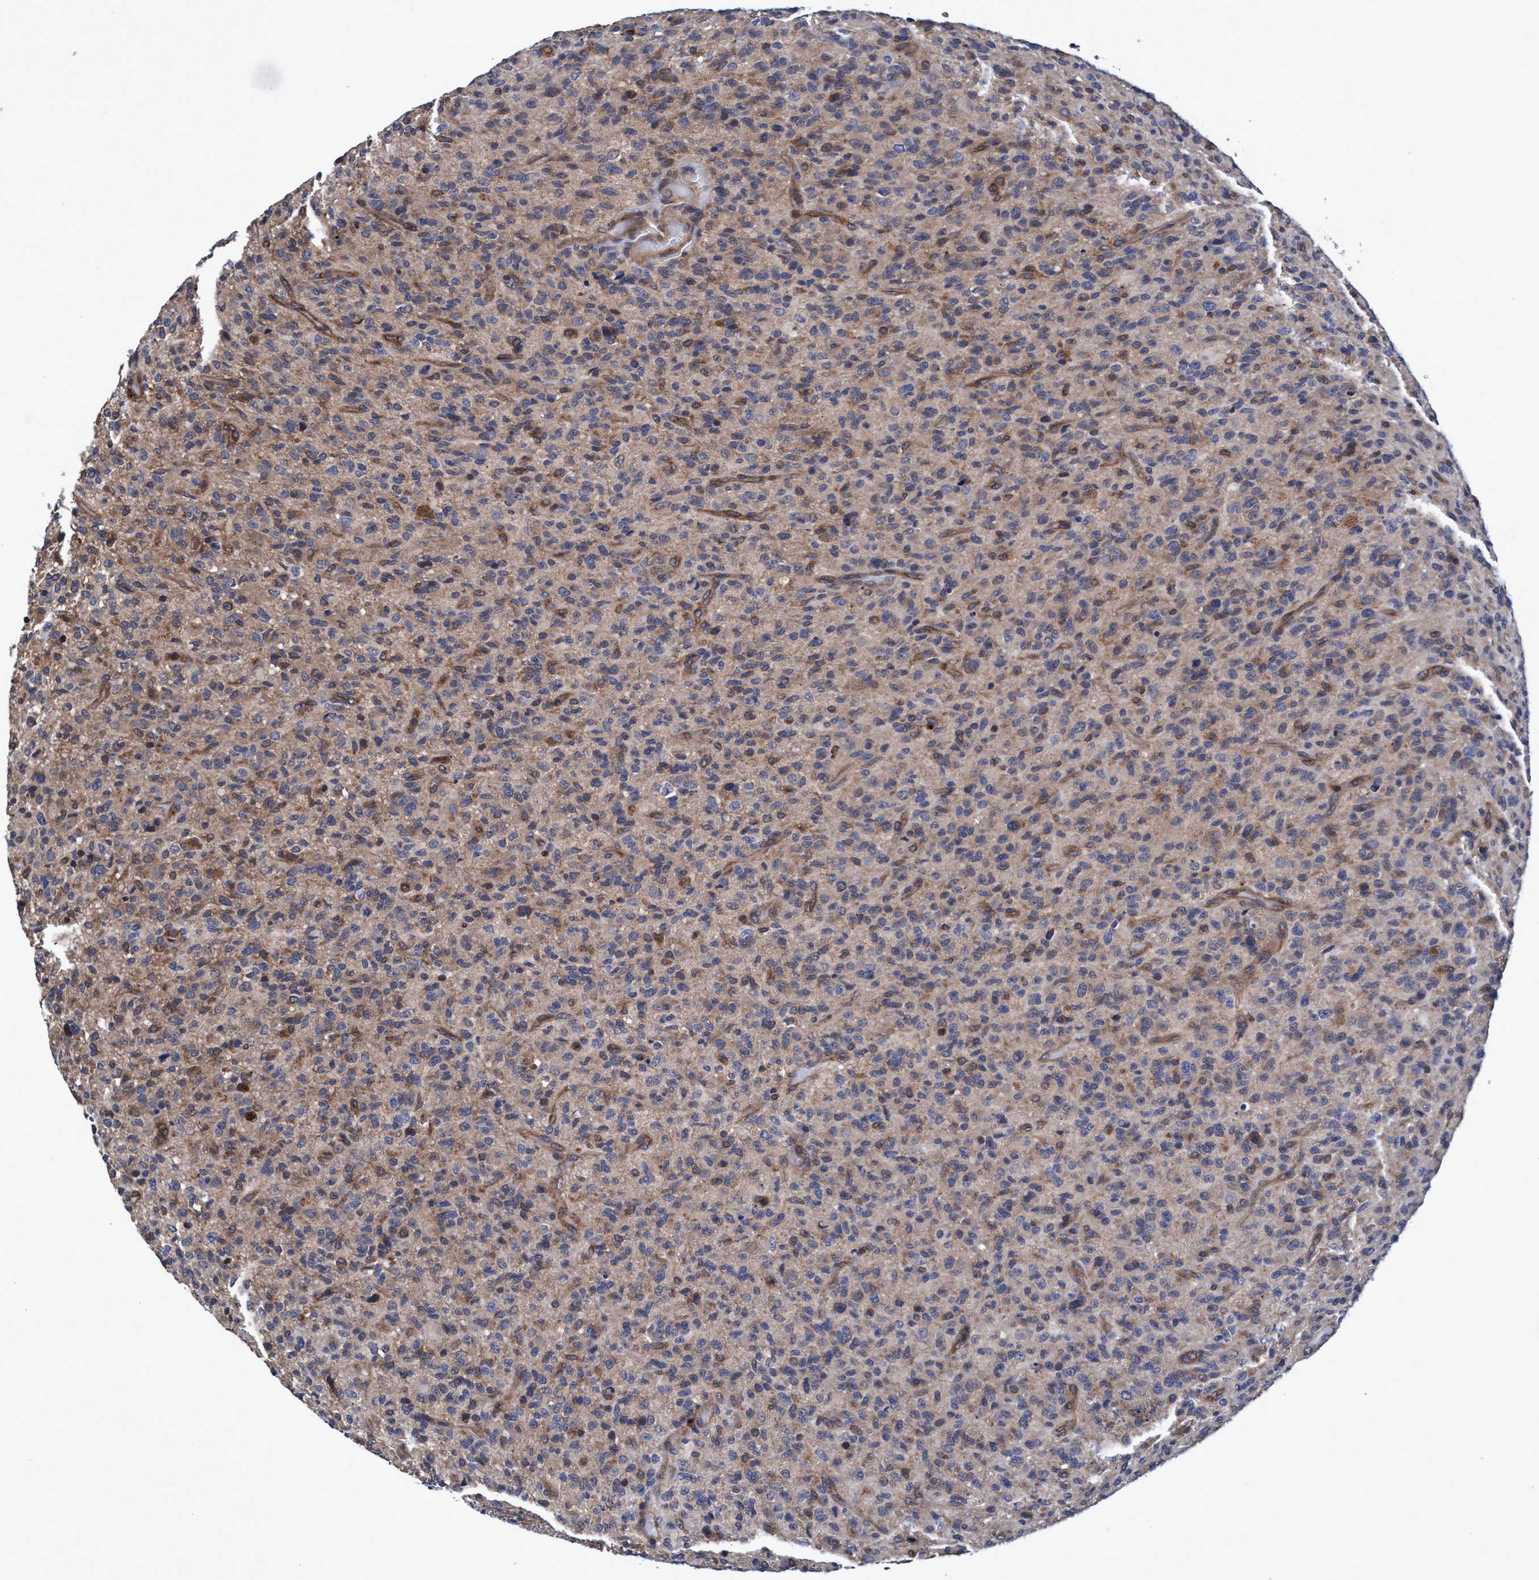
{"staining": {"intensity": "weak", "quantity": ">75%", "location": "cytoplasmic/membranous"}, "tissue": "glioma", "cell_type": "Tumor cells", "image_type": "cancer", "snomed": [{"axis": "morphology", "description": "Glioma, malignant, High grade"}, {"axis": "topography", "description": "Brain"}], "caption": "There is low levels of weak cytoplasmic/membranous expression in tumor cells of glioma, as demonstrated by immunohistochemical staining (brown color).", "gene": "CALCOCO2", "patient": {"sex": "male", "age": 71}}